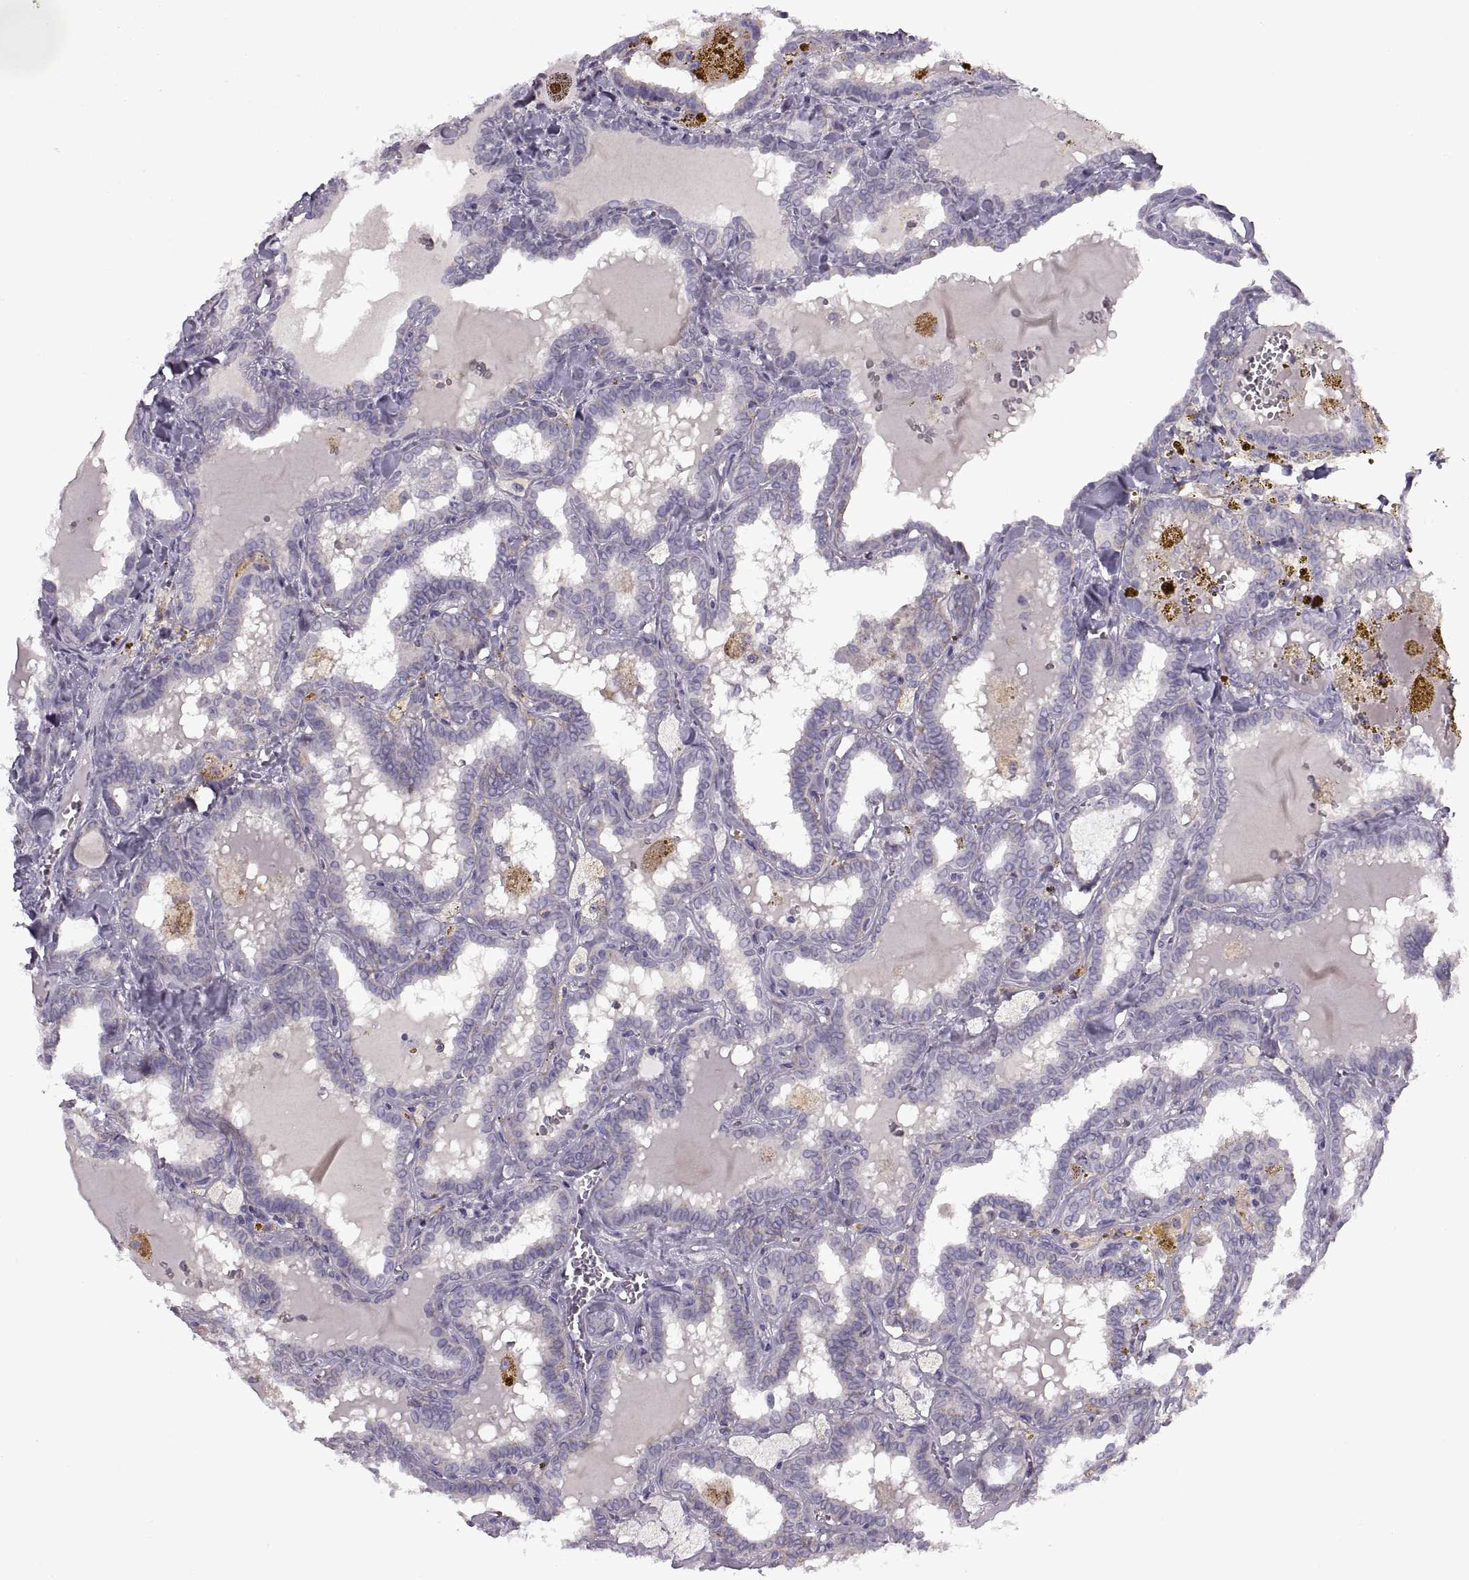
{"staining": {"intensity": "negative", "quantity": "none", "location": "none"}, "tissue": "thyroid cancer", "cell_type": "Tumor cells", "image_type": "cancer", "snomed": [{"axis": "morphology", "description": "Papillary adenocarcinoma, NOS"}, {"axis": "topography", "description": "Thyroid gland"}], "caption": "Micrograph shows no protein positivity in tumor cells of thyroid papillary adenocarcinoma tissue.", "gene": "PIERCE1", "patient": {"sex": "female", "age": 39}}